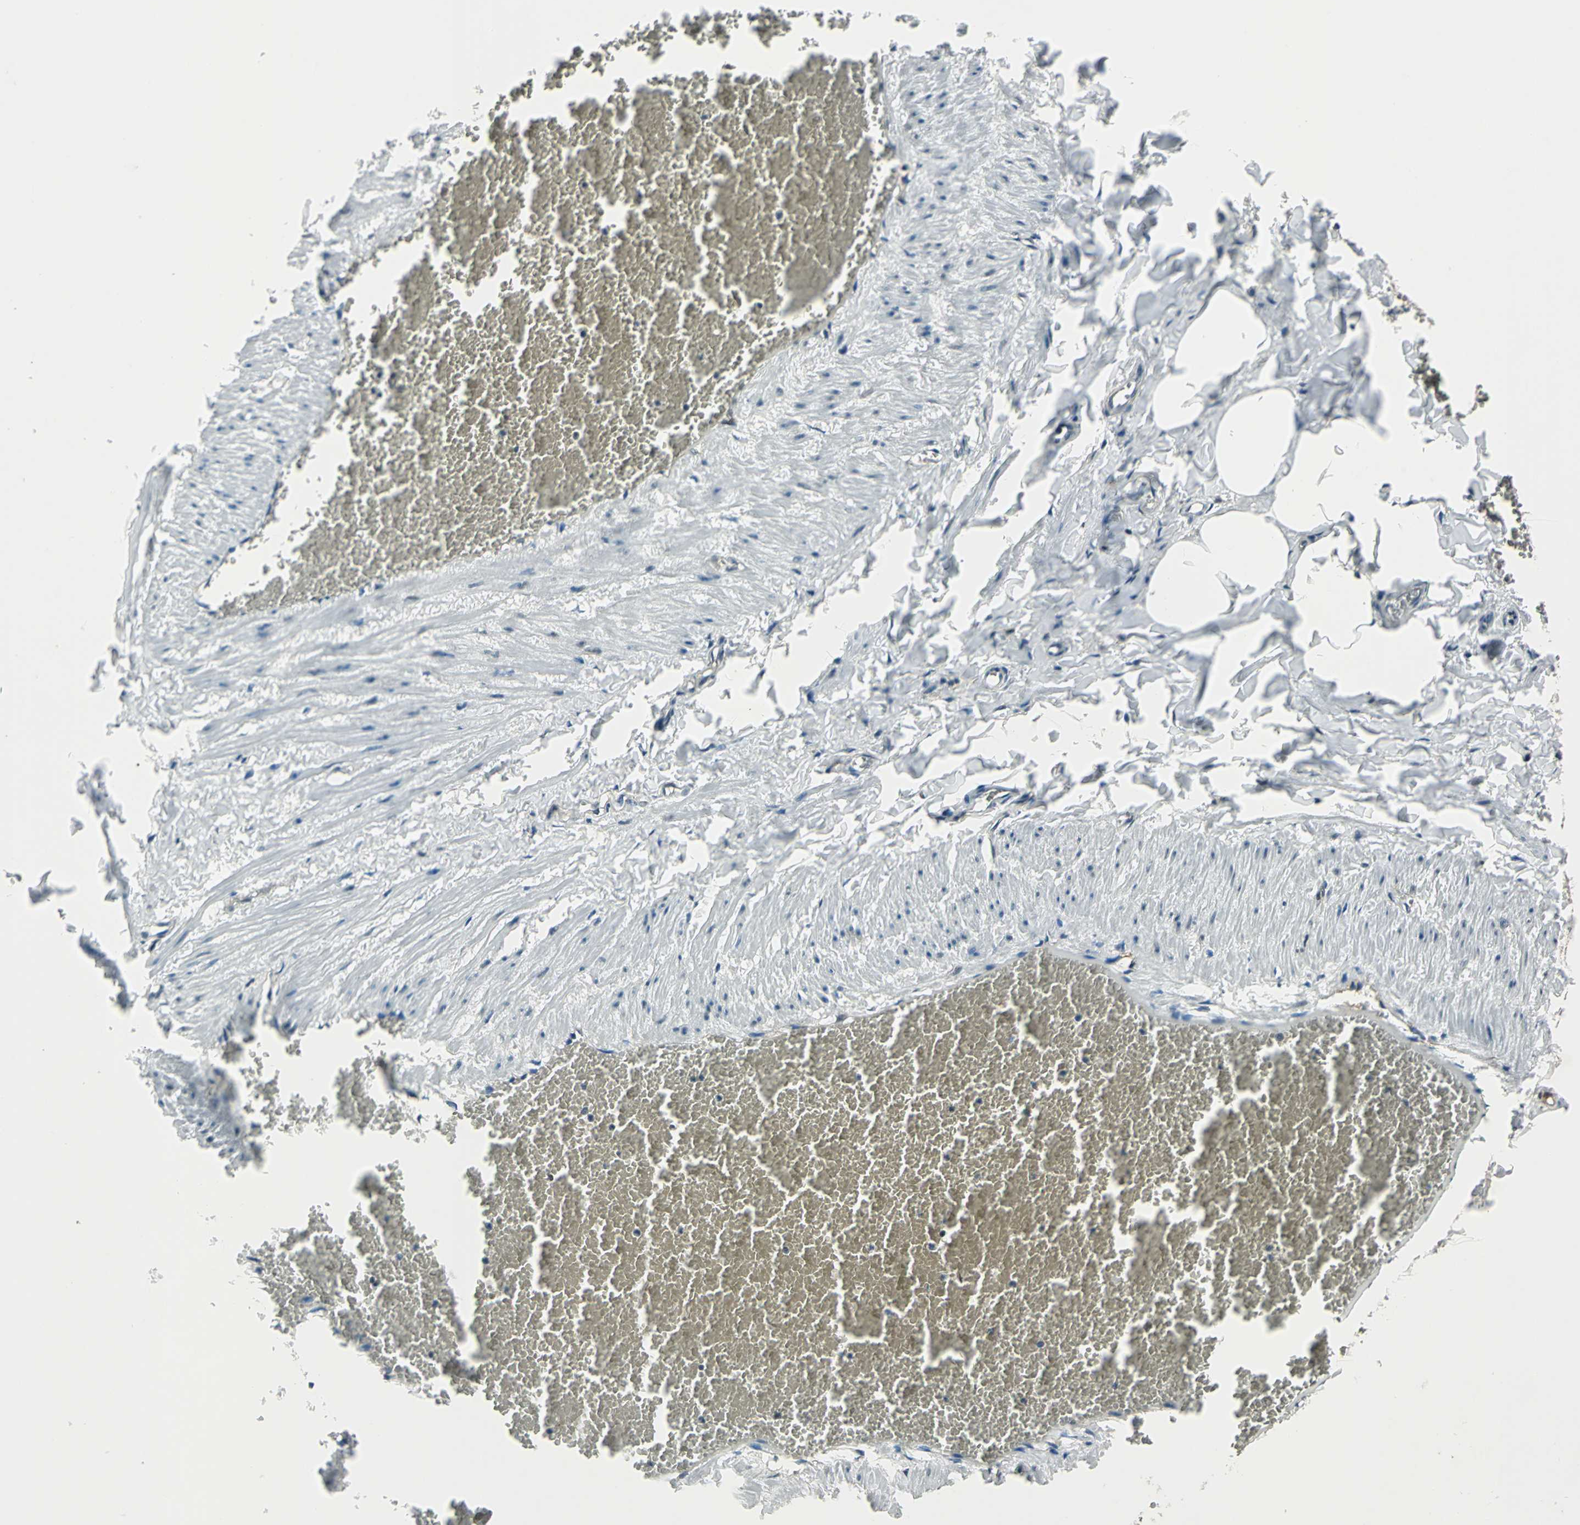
{"staining": {"intensity": "negative", "quantity": "none", "location": "none"}, "tissue": "adipose tissue", "cell_type": "Adipocytes", "image_type": "normal", "snomed": [{"axis": "morphology", "description": "Normal tissue, NOS"}, {"axis": "topography", "description": "Vascular tissue"}], "caption": "Histopathology image shows no significant protein positivity in adipocytes of normal adipose tissue. Nuclei are stained in blue.", "gene": "NR2C2", "patient": {"sex": "male", "age": 41}}